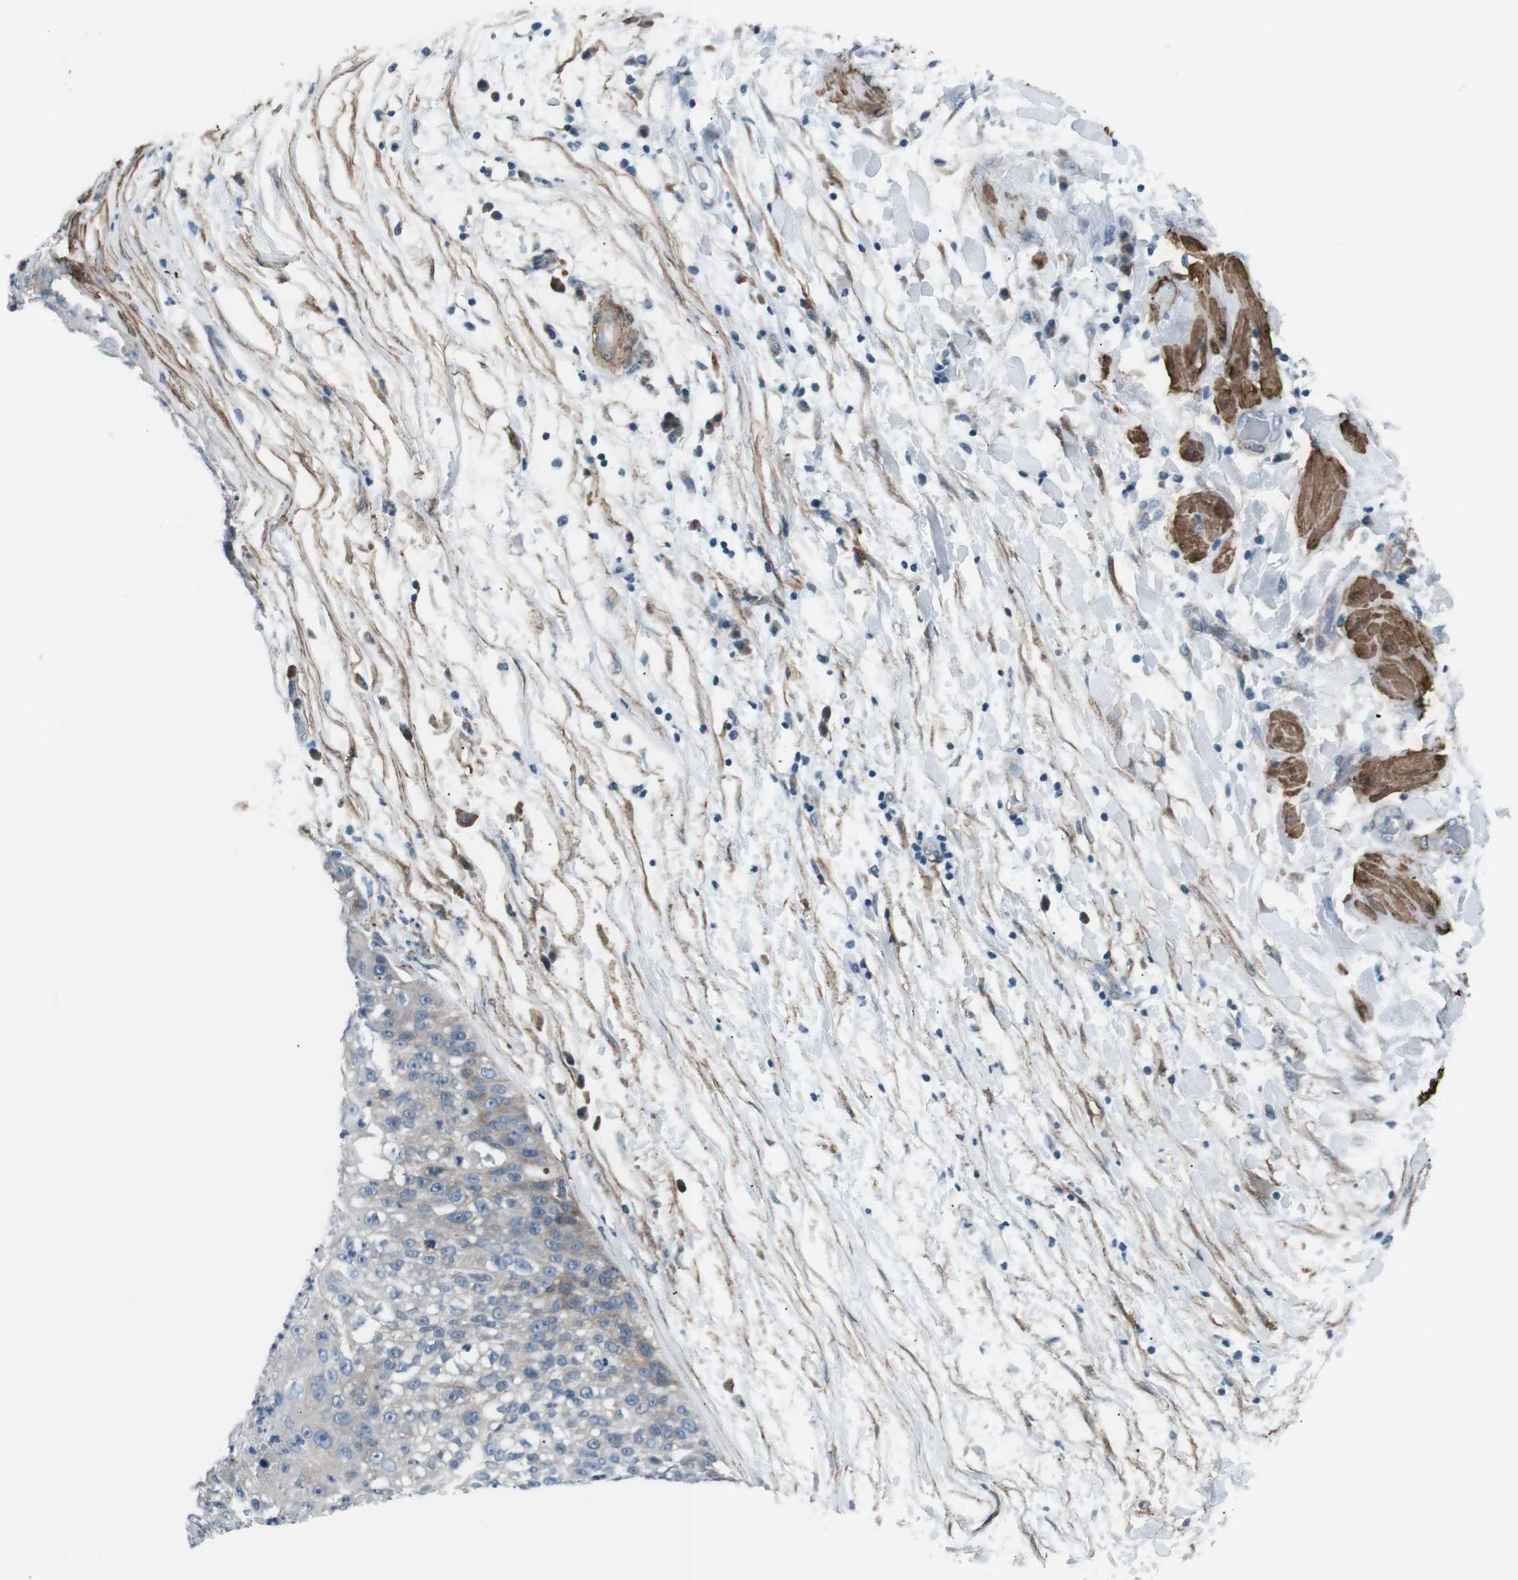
{"staining": {"intensity": "moderate", "quantity": "<25%", "location": "cytoplasmic/membranous"}, "tissue": "lung cancer", "cell_type": "Tumor cells", "image_type": "cancer", "snomed": [{"axis": "morphology", "description": "Inflammation, NOS"}, {"axis": "morphology", "description": "Squamous cell carcinoma, NOS"}, {"axis": "topography", "description": "Lymph node"}, {"axis": "topography", "description": "Soft tissue"}, {"axis": "topography", "description": "Lung"}], "caption": "DAB (3,3'-diaminobenzidine) immunohistochemical staining of lung cancer (squamous cell carcinoma) shows moderate cytoplasmic/membranous protein expression in approximately <25% of tumor cells. The protein is stained brown, and the nuclei are stained in blue (DAB (3,3'-diaminobenzidine) IHC with brightfield microscopy, high magnification).", "gene": "PDLIM5", "patient": {"sex": "male", "age": 66}}